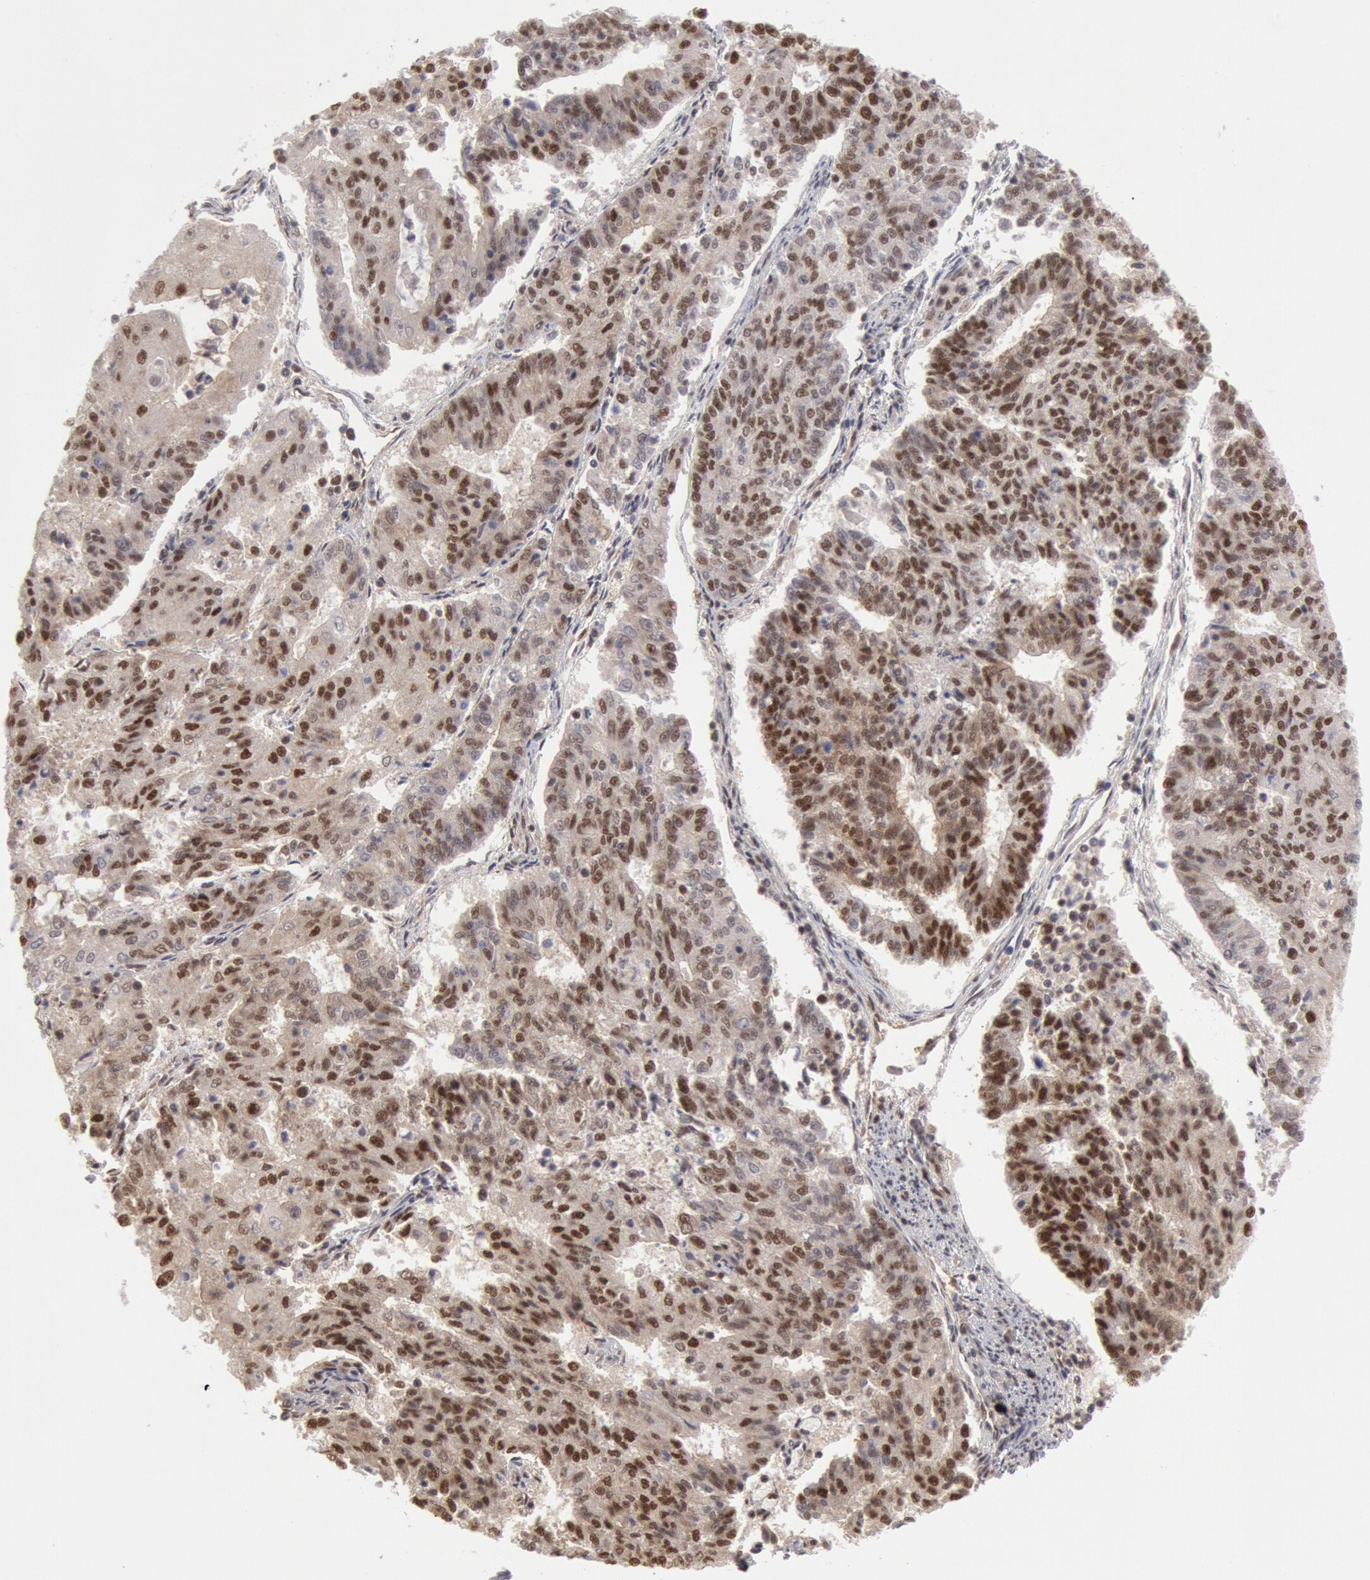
{"staining": {"intensity": "moderate", "quantity": "25%-75%", "location": "nuclear"}, "tissue": "endometrial cancer", "cell_type": "Tumor cells", "image_type": "cancer", "snomed": [{"axis": "morphology", "description": "Adenocarcinoma, NOS"}, {"axis": "topography", "description": "Endometrium"}], "caption": "Human endometrial cancer stained for a protein (brown) shows moderate nuclear positive expression in about 25%-75% of tumor cells.", "gene": "PPP4R3B", "patient": {"sex": "female", "age": 56}}